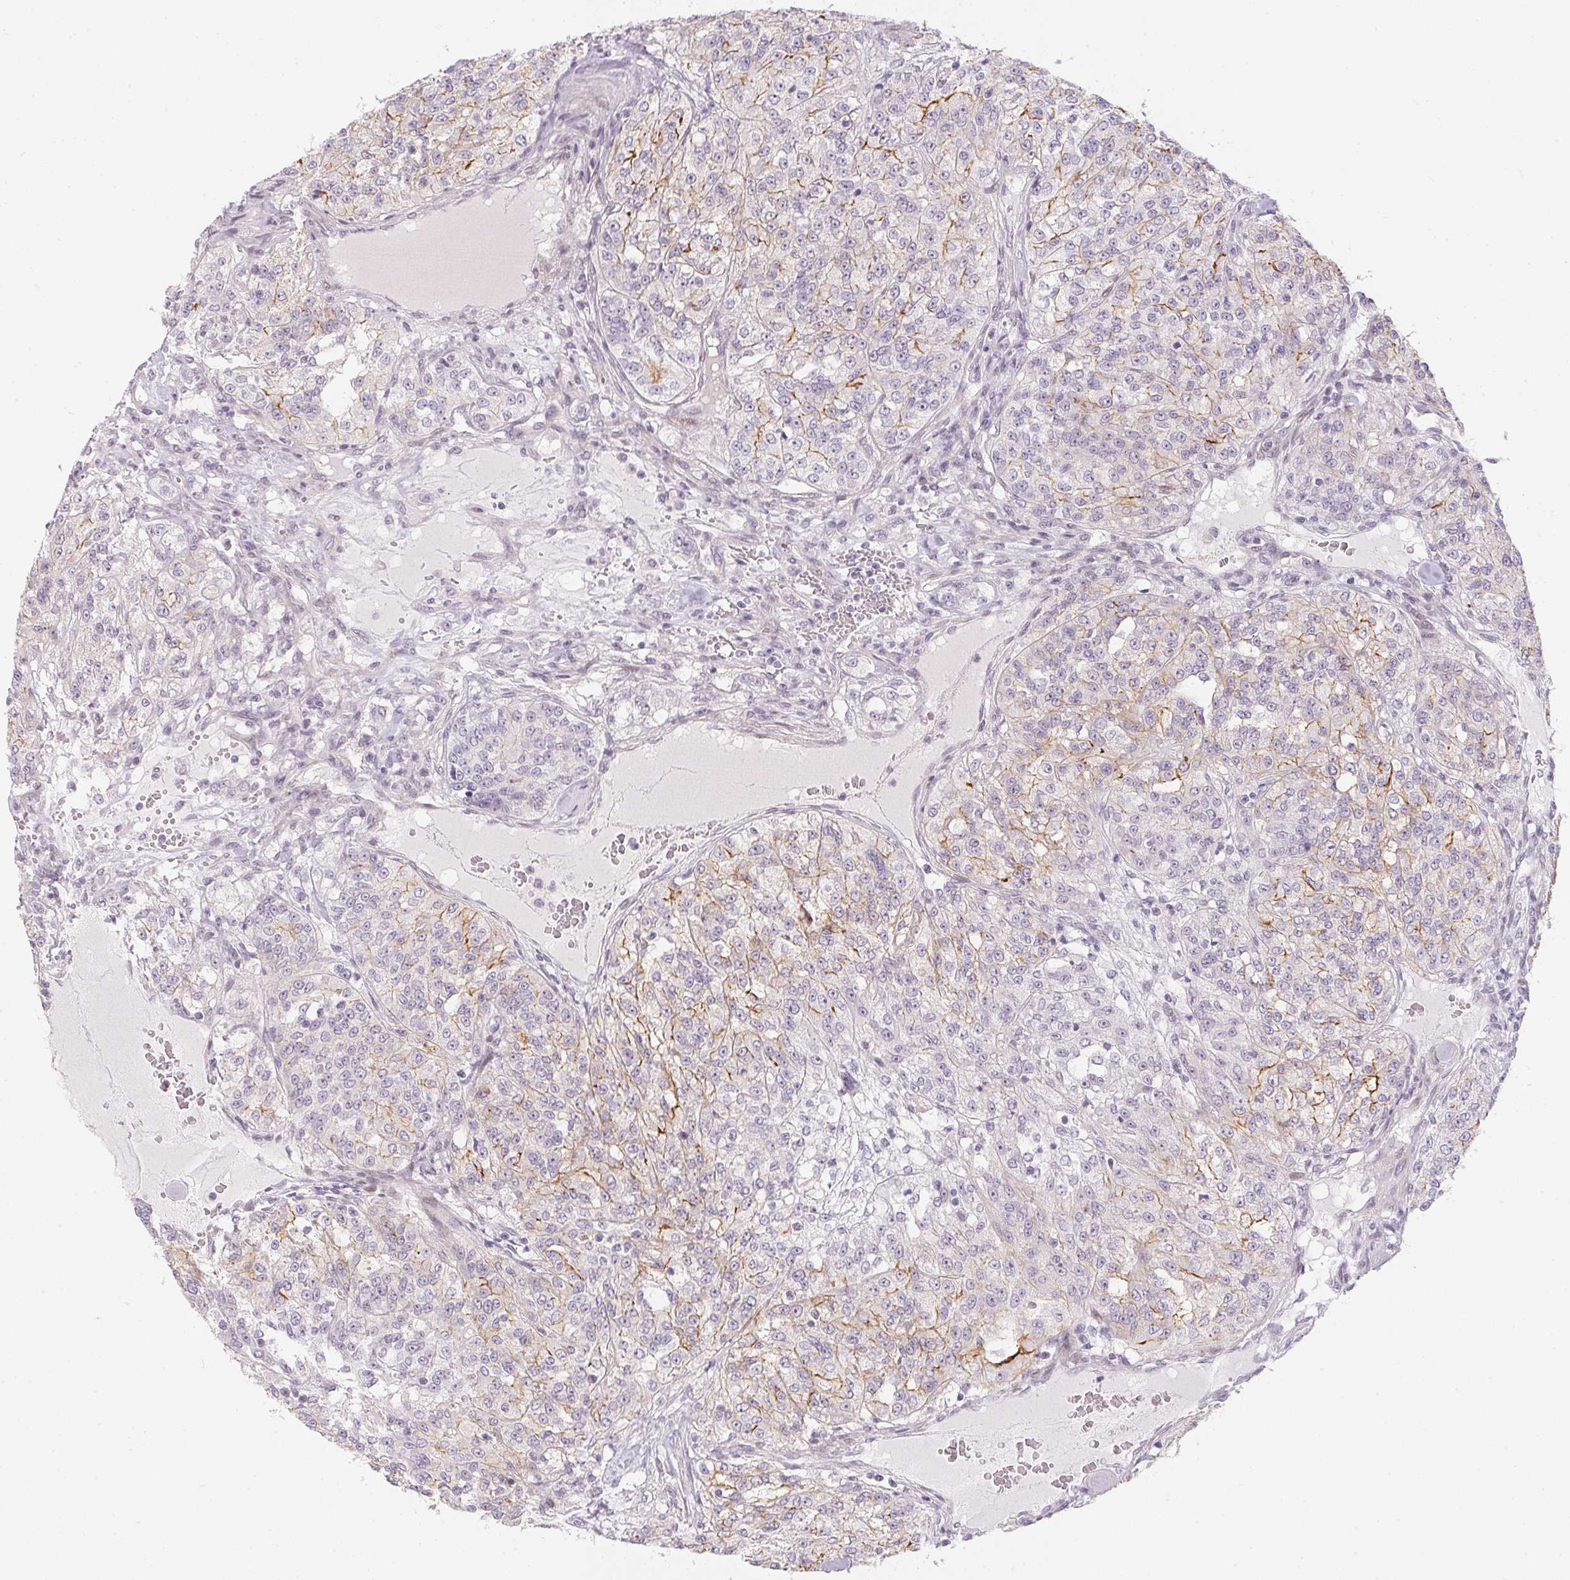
{"staining": {"intensity": "moderate", "quantity": "<25%", "location": "cytoplasmic/membranous"}, "tissue": "renal cancer", "cell_type": "Tumor cells", "image_type": "cancer", "snomed": [{"axis": "morphology", "description": "Adenocarcinoma, NOS"}, {"axis": "topography", "description": "Kidney"}], "caption": "Renal cancer tissue demonstrates moderate cytoplasmic/membranous expression in approximately <25% of tumor cells The staining was performed using DAB to visualize the protein expression in brown, while the nuclei were stained in blue with hematoxylin (Magnification: 20x).", "gene": "GDAP1L1", "patient": {"sex": "female", "age": 63}}